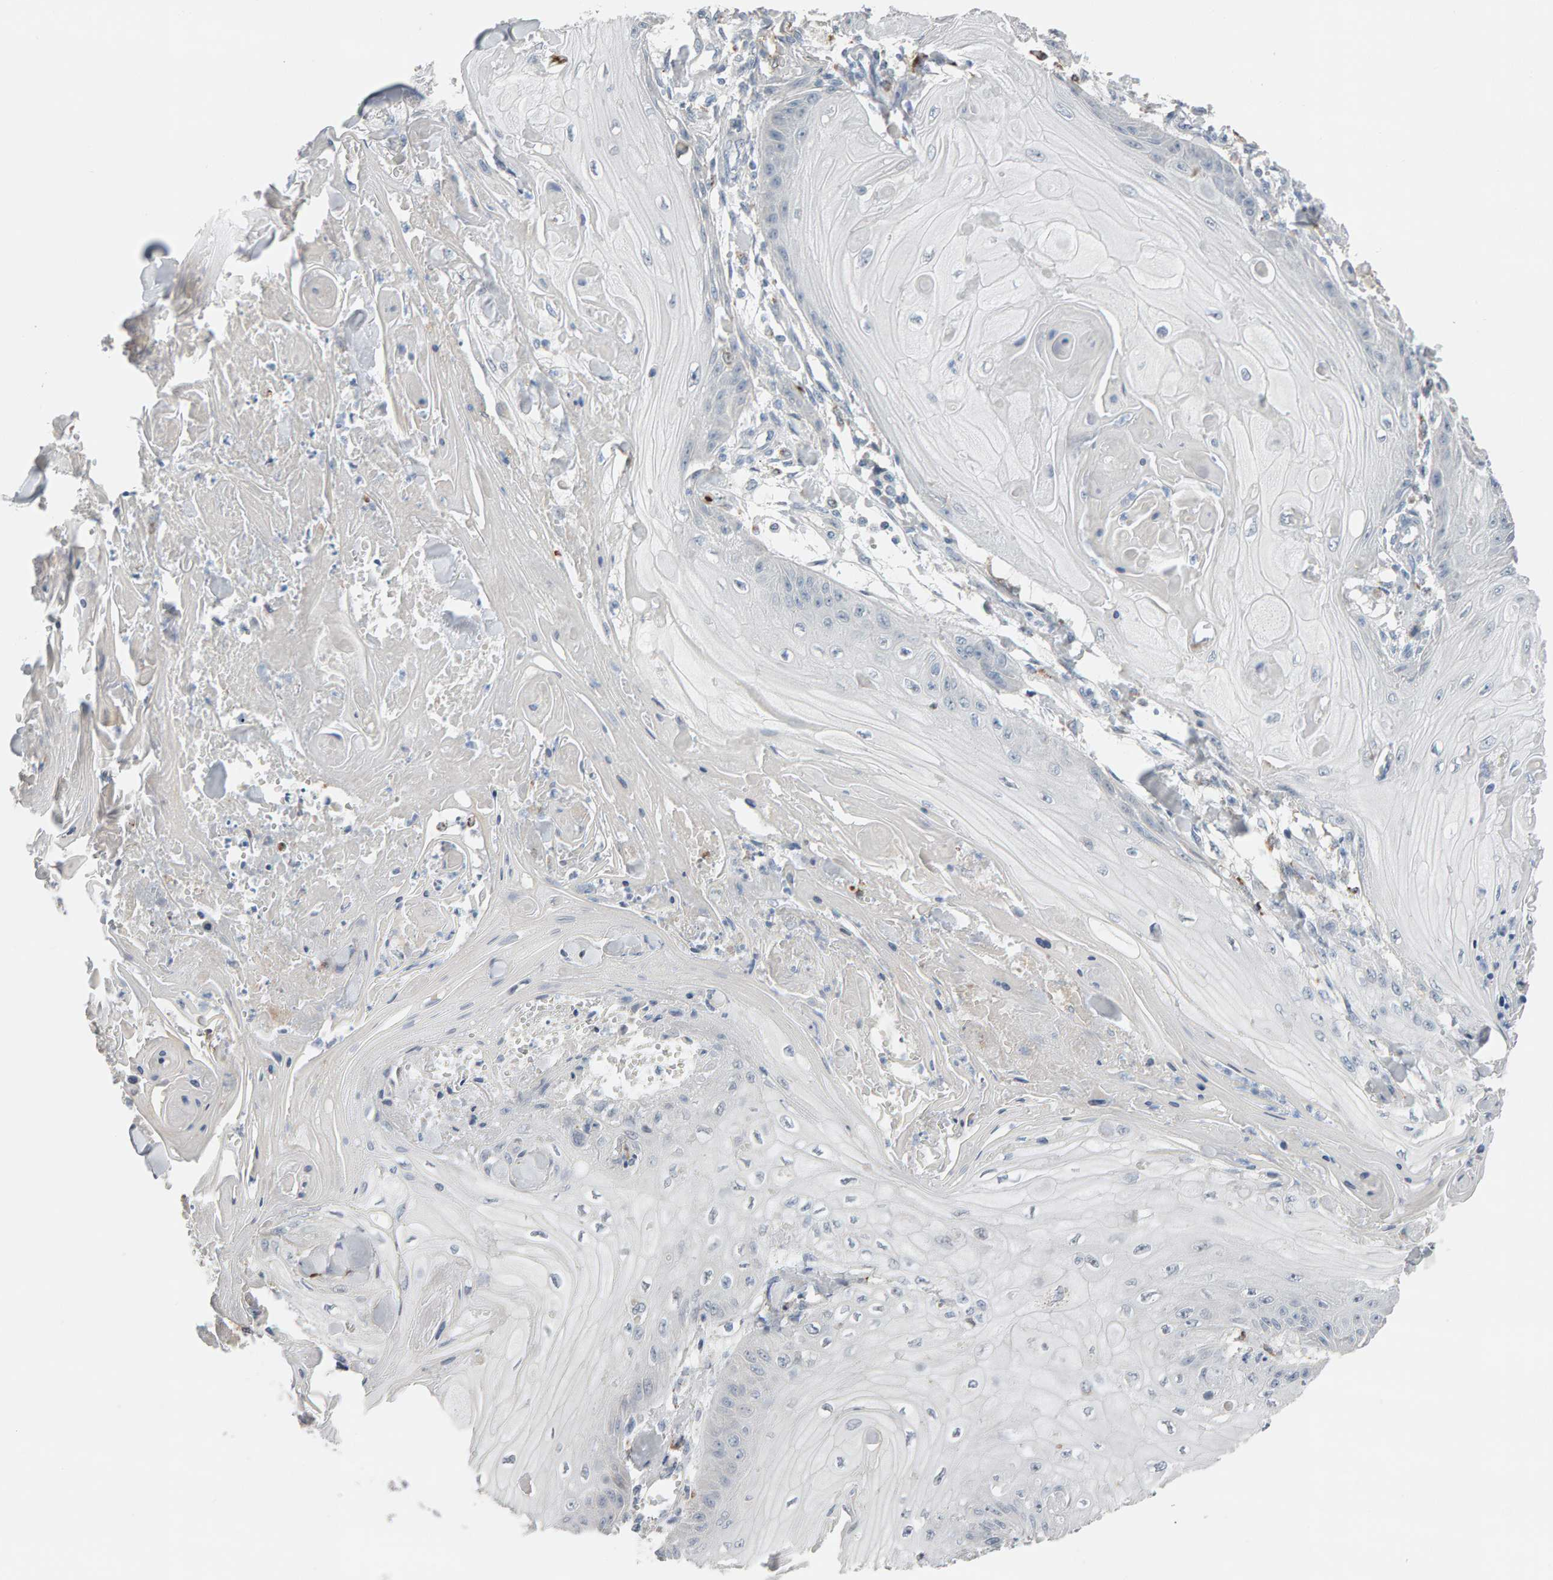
{"staining": {"intensity": "negative", "quantity": "none", "location": "none"}, "tissue": "skin cancer", "cell_type": "Tumor cells", "image_type": "cancer", "snomed": [{"axis": "morphology", "description": "Squamous cell carcinoma, NOS"}, {"axis": "topography", "description": "Skin"}], "caption": "An immunohistochemistry (IHC) micrograph of skin squamous cell carcinoma is shown. There is no staining in tumor cells of skin squamous cell carcinoma.", "gene": "IPPK", "patient": {"sex": "male", "age": 74}}